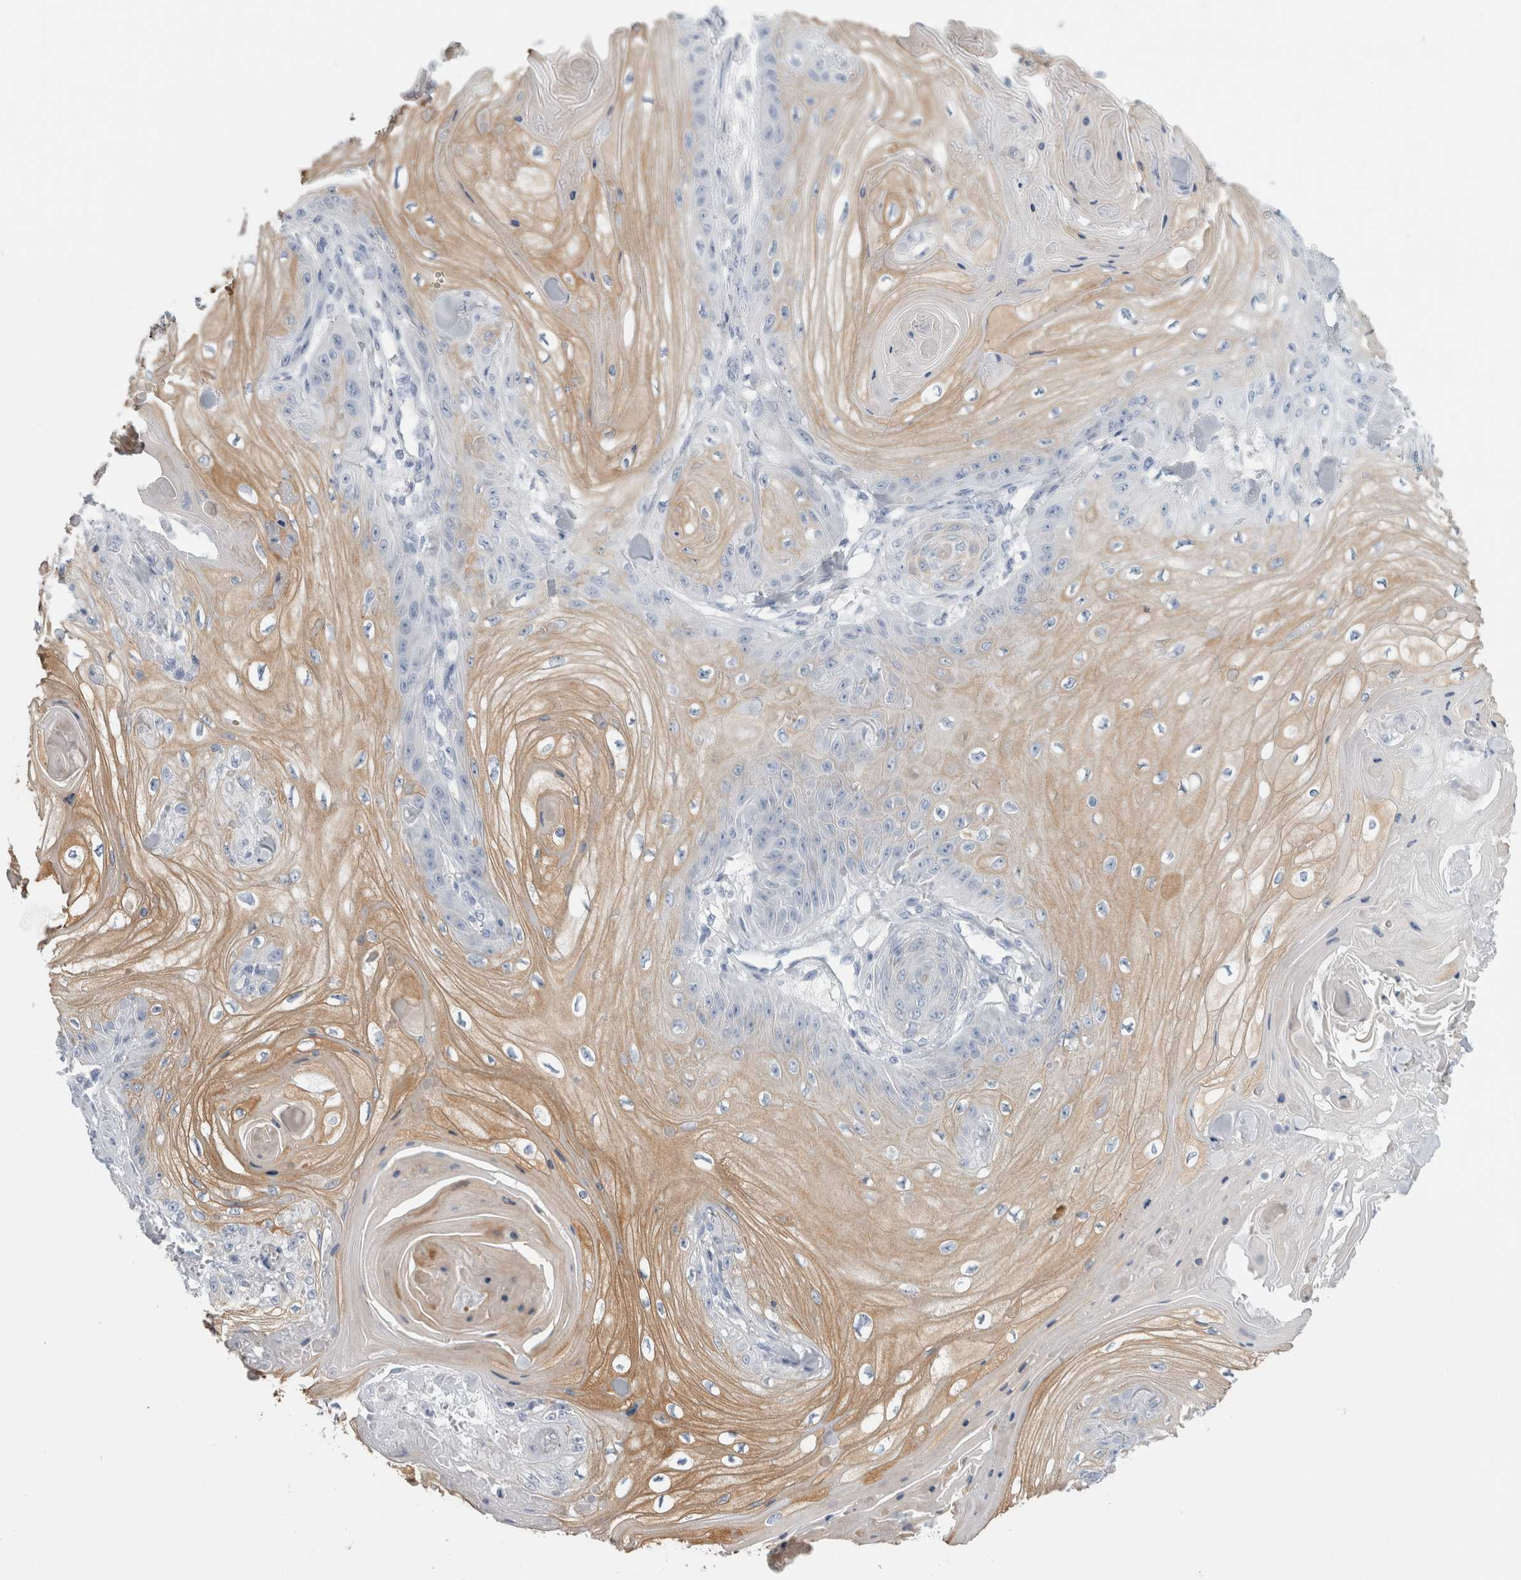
{"staining": {"intensity": "moderate", "quantity": "25%-75%", "location": "cytoplasmic/membranous"}, "tissue": "skin cancer", "cell_type": "Tumor cells", "image_type": "cancer", "snomed": [{"axis": "morphology", "description": "Squamous cell carcinoma, NOS"}, {"axis": "topography", "description": "Skin"}], "caption": "The histopathology image exhibits a brown stain indicating the presence of a protein in the cytoplasmic/membranous of tumor cells in skin cancer.", "gene": "RPH3AL", "patient": {"sex": "male", "age": 74}}